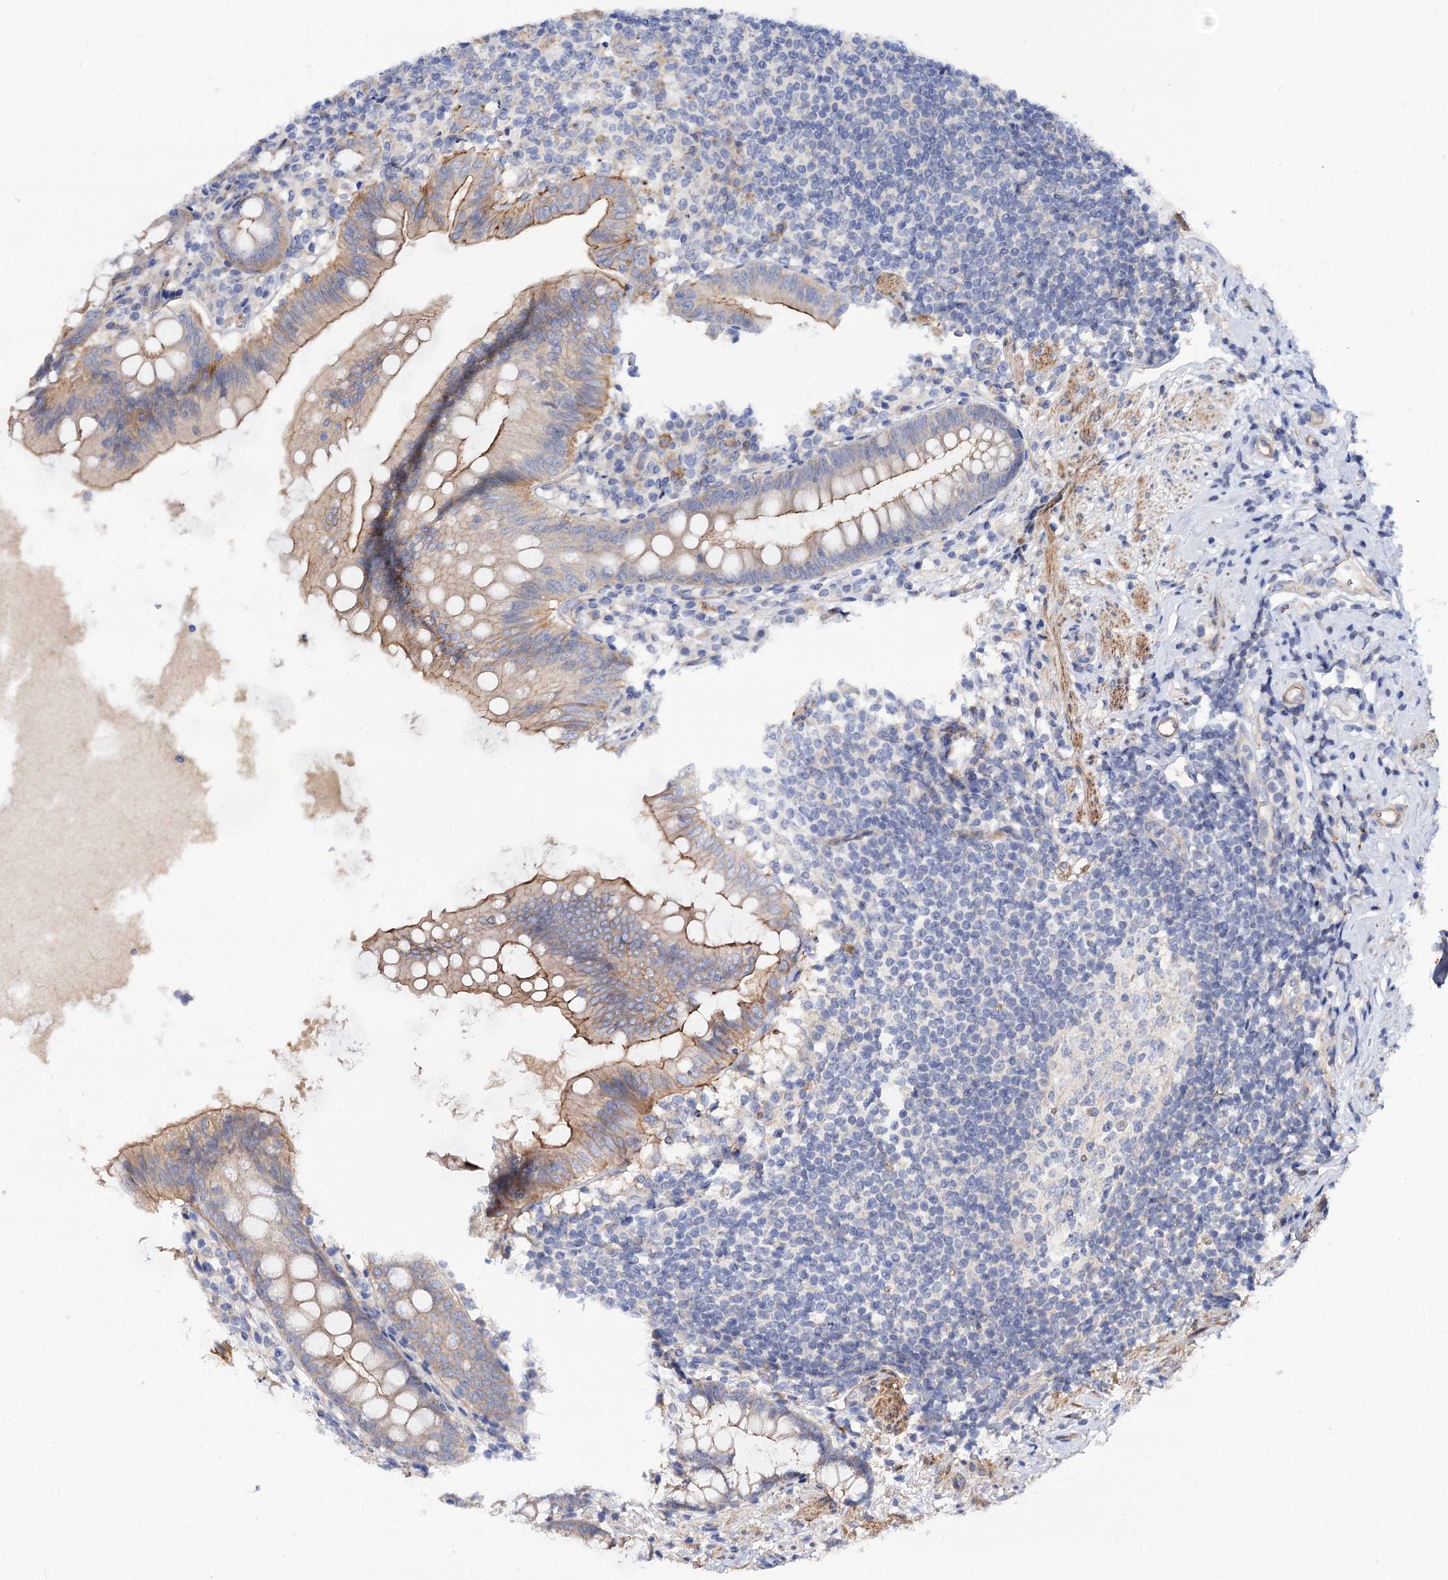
{"staining": {"intensity": "moderate", "quantity": "25%-75%", "location": "cytoplasmic/membranous"}, "tissue": "appendix", "cell_type": "Glandular cells", "image_type": "normal", "snomed": [{"axis": "morphology", "description": "Normal tissue, NOS"}, {"axis": "topography", "description": "Appendix"}], "caption": "Protein expression by immunohistochemistry shows moderate cytoplasmic/membranous positivity in about 25%-75% of glandular cells in benign appendix.", "gene": "NUDCD2", "patient": {"sex": "female", "age": 51}}